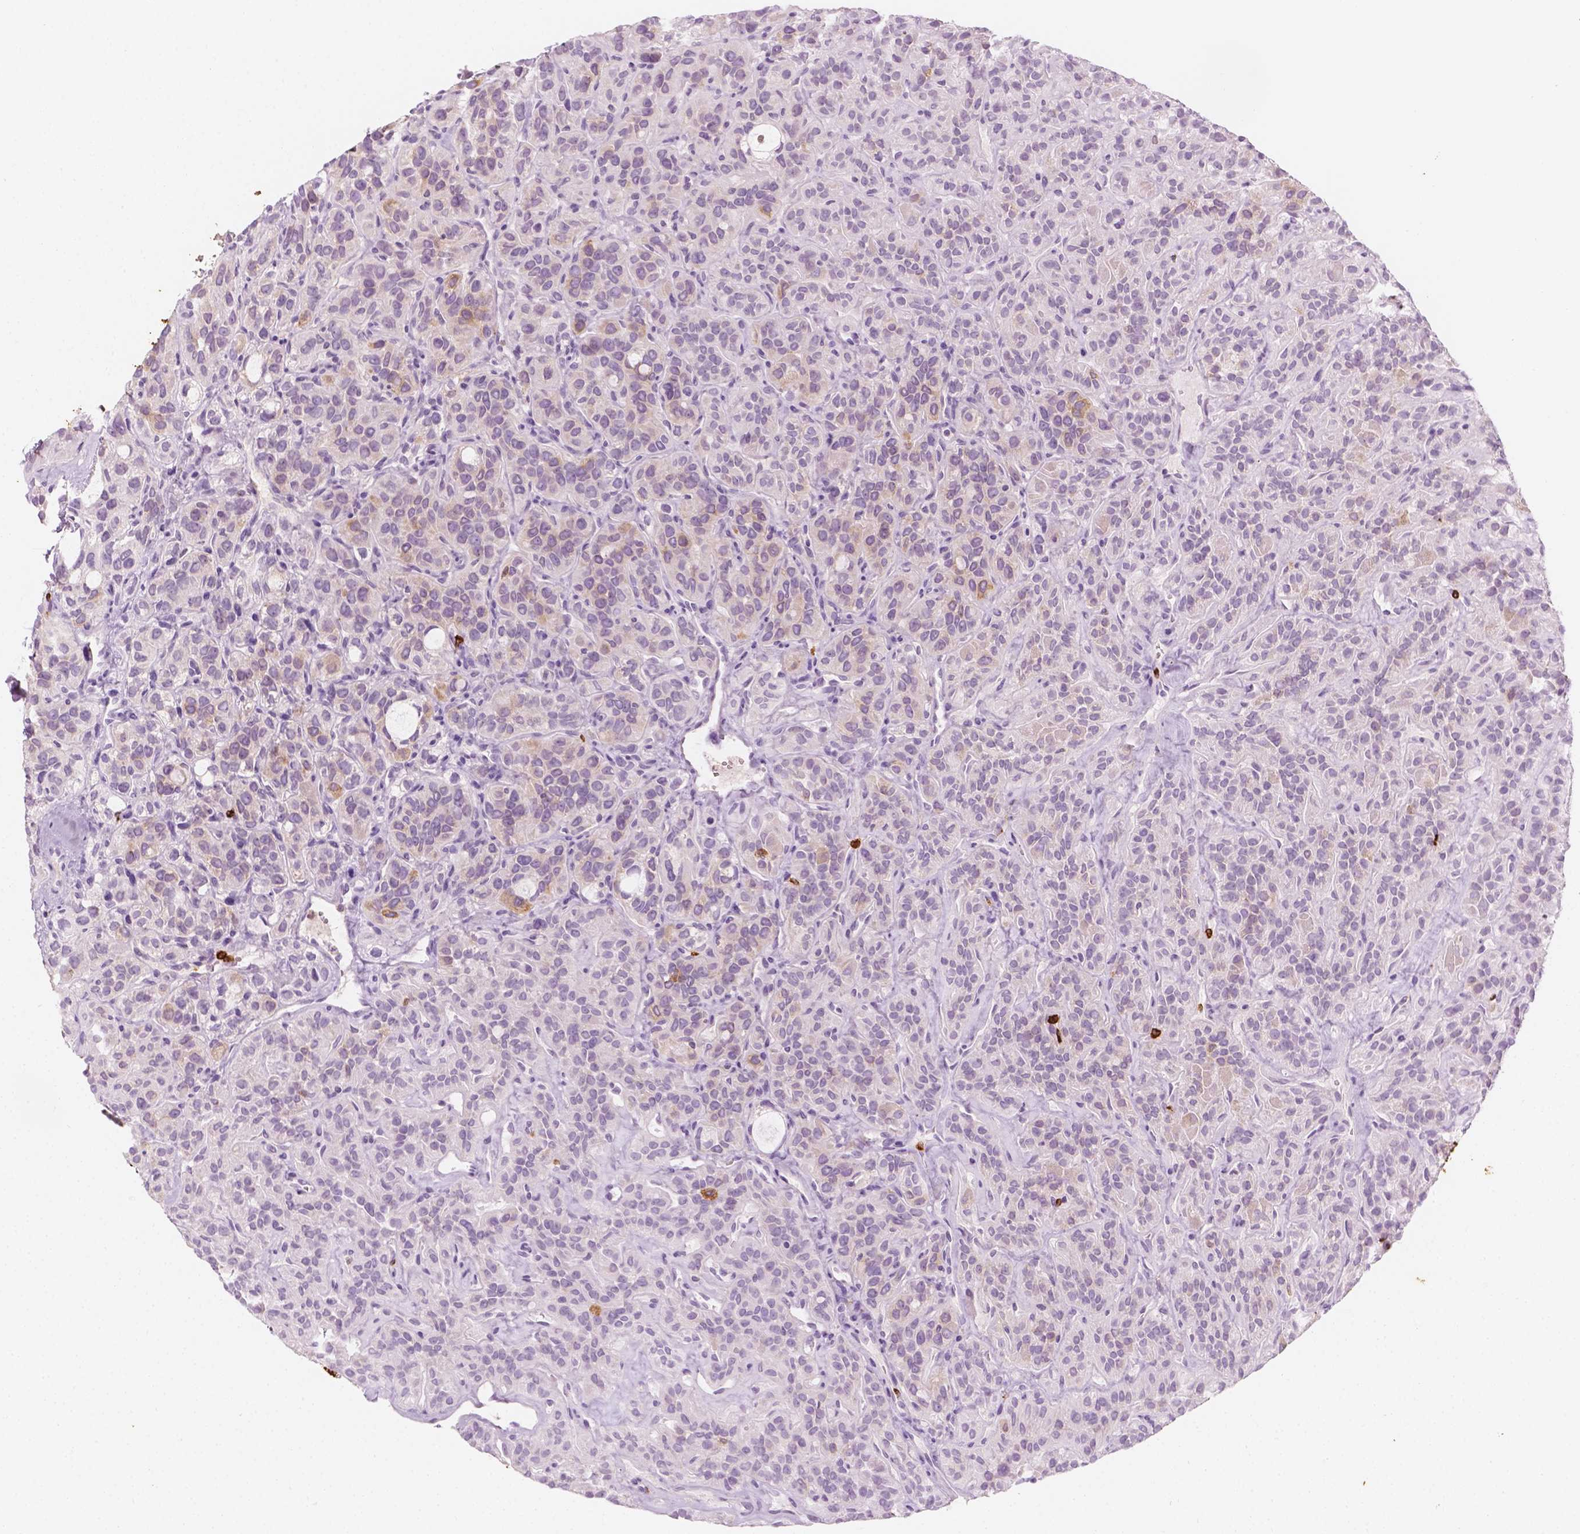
{"staining": {"intensity": "weak", "quantity": "<25%", "location": "cytoplasmic/membranous"}, "tissue": "thyroid cancer", "cell_type": "Tumor cells", "image_type": "cancer", "snomed": [{"axis": "morphology", "description": "Papillary adenocarcinoma, NOS"}, {"axis": "topography", "description": "Thyroid gland"}], "caption": "The IHC image has no significant positivity in tumor cells of papillary adenocarcinoma (thyroid) tissue. The staining was performed using DAB to visualize the protein expression in brown, while the nuclei were stained in blue with hematoxylin (Magnification: 20x).", "gene": "CES1", "patient": {"sex": "female", "age": 45}}